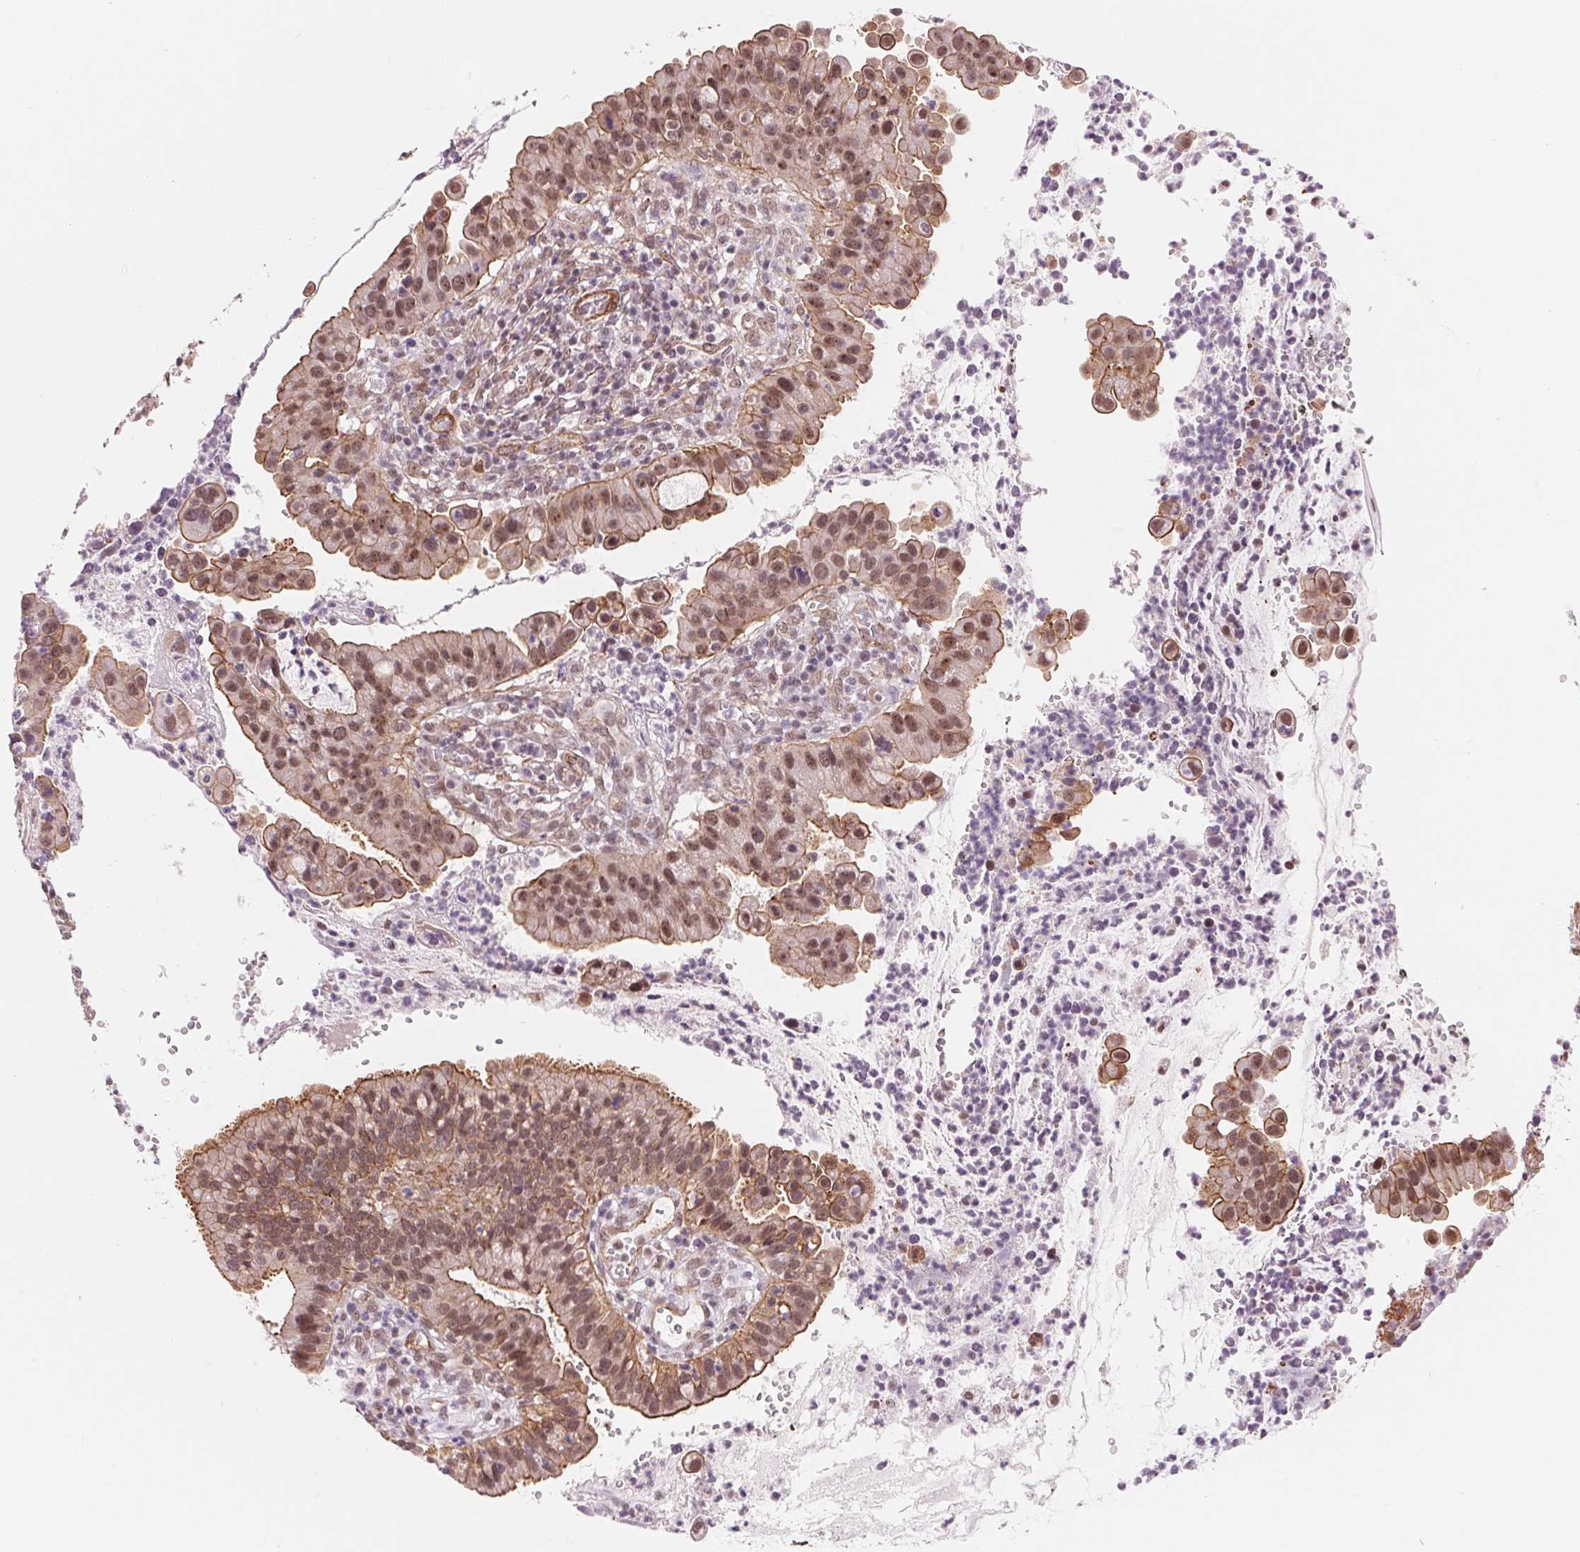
{"staining": {"intensity": "moderate", "quantity": ">75%", "location": "cytoplasmic/membranous,nuclear"}, "tissue": "cervical cancer", "cell_type": "Tumor cells", "image_type": "cancer", "snomed": [{"axis": "morphology", "description": "Adenocarcinoma, NOS"}, {"axis": "topography", "description": "Cervix"}], "caption": "Protein staining of adenocarcinoma (cervical) tissue exhibits moderate cytoplasmic/membranous and nuclear positivity in about >75% of tumor cells.", "gene": "BCAT1", "patient": {"sex": "female", "age": 34}}